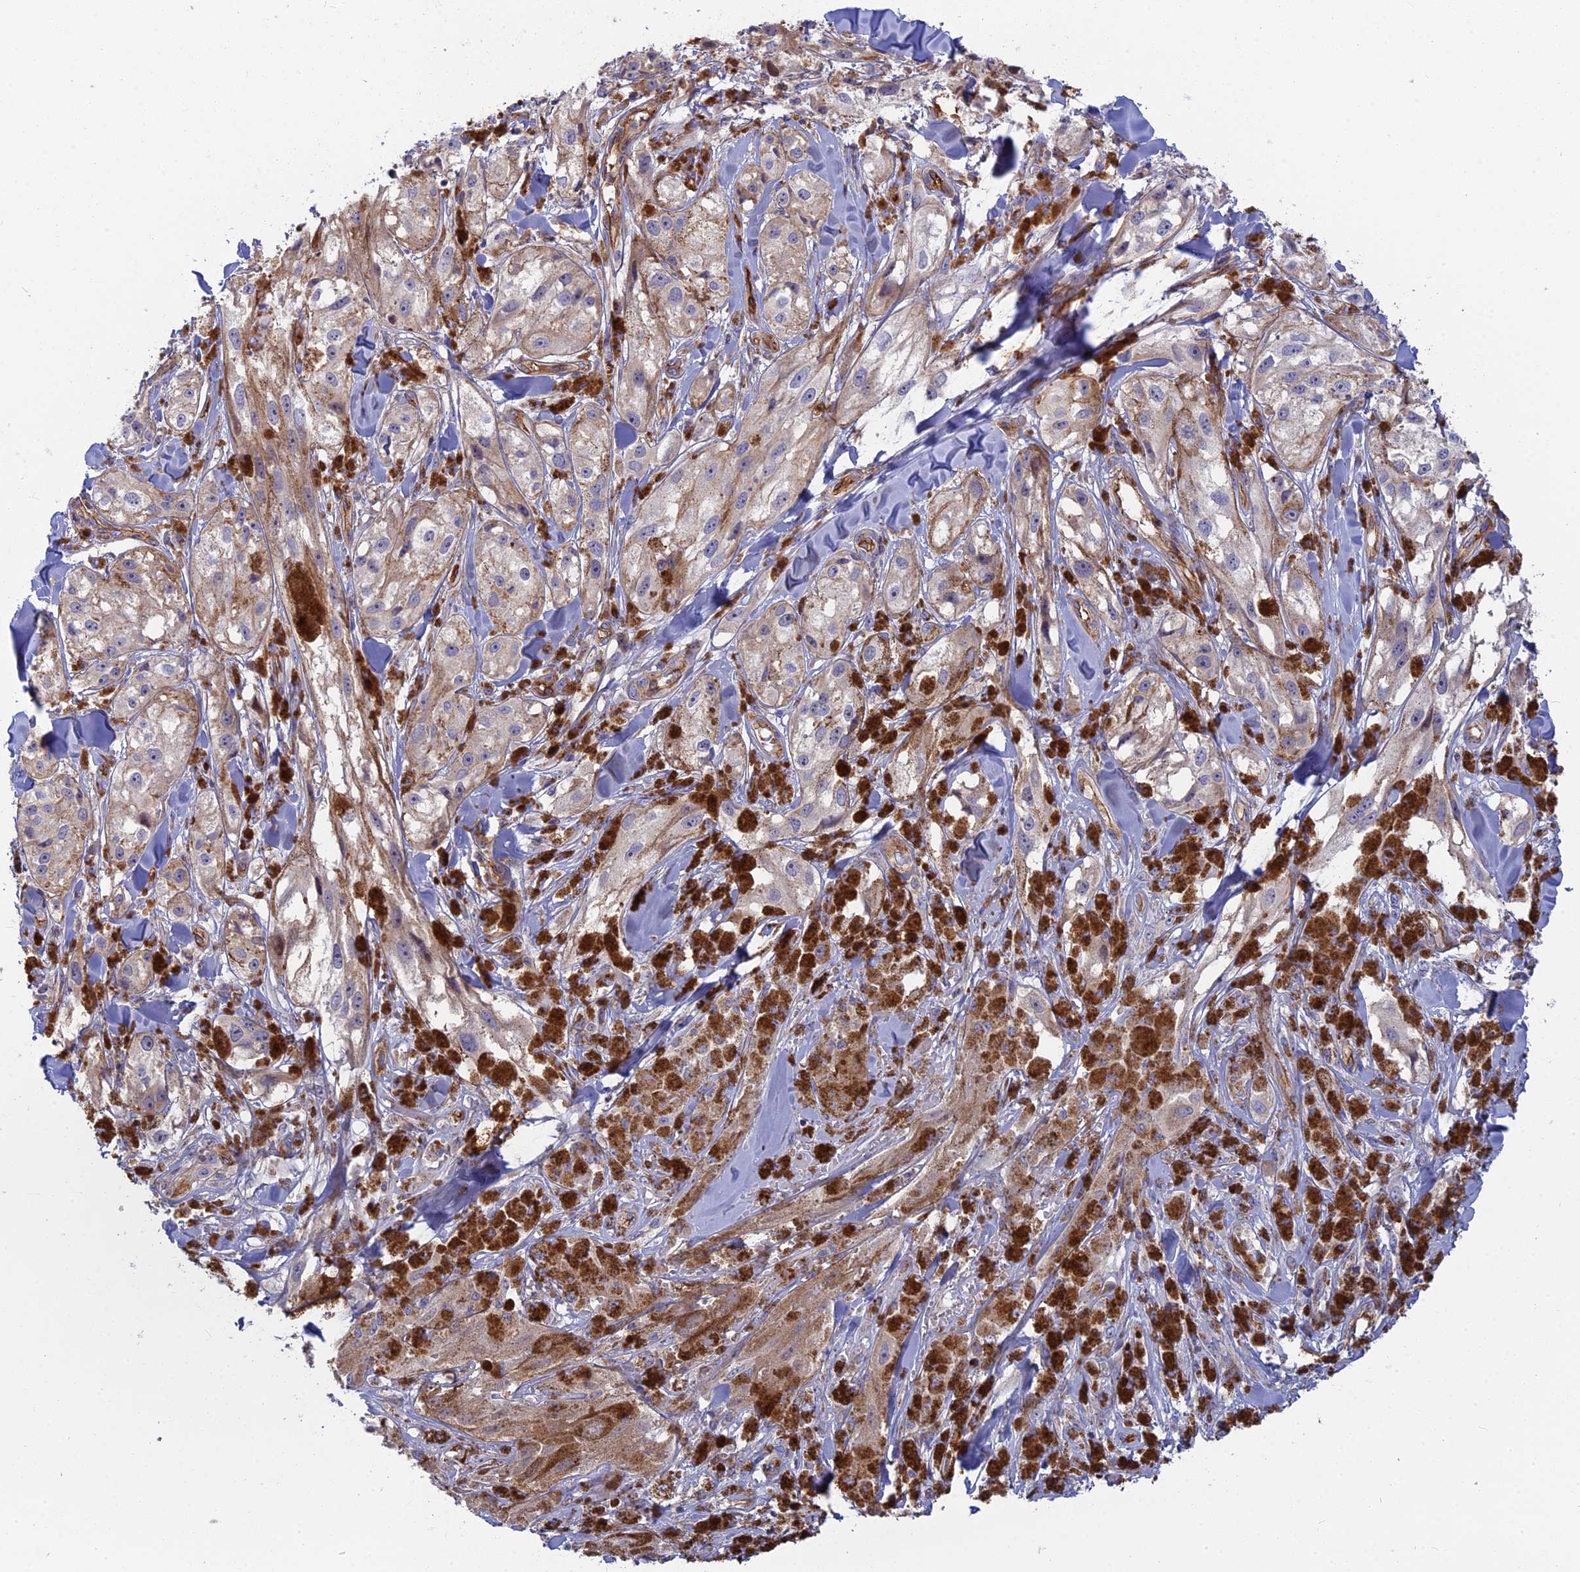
{"staining": {"intensity": "weak", "quantity": ">75%", "location": "cytoplasmic/membranous"}, "tissue": "melanoma", "cell_type": "Tumor cells", "image_type": "cancer", "snomed": [{"axis": "morphology", "description": "Malignant melanoma, NOS"}, {"axis": "topography", "description": "Skin"}], "caption": "The histopathology image shows immunohistochemical staining of melanoma. There is weak cytoplasmic/membranous staining is seen in about >75% of tumor cells.", "gene": "CNBD2", "patient": {"sex": "male", "age": 88}}